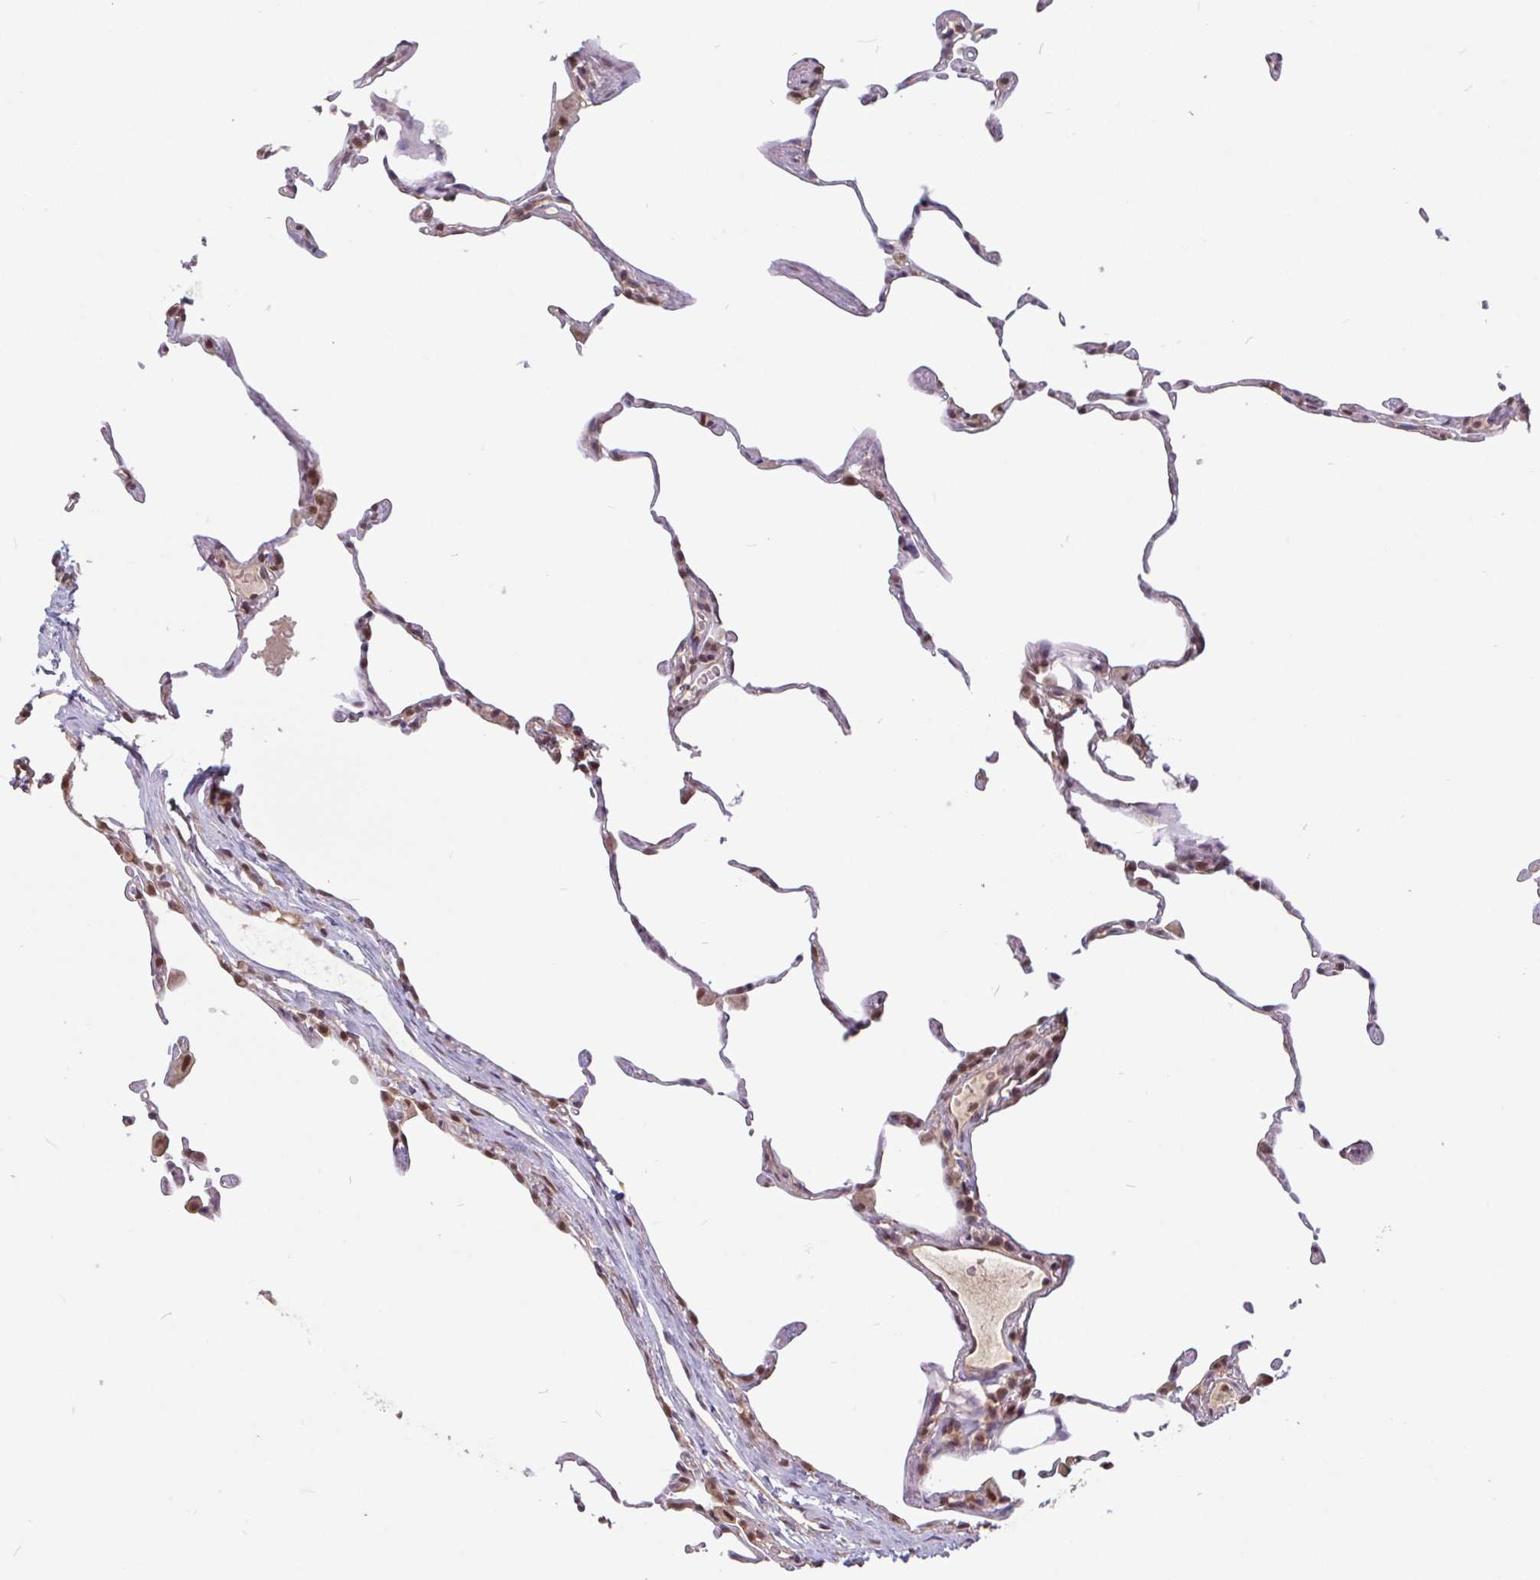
{"staining": {"intensity": "moderate", "quantity": "25%-75%", "location": "nuclear"}, "tissue": "lung", "cell_type": "Alveolar cells", "image_type": "normal", "snomed": [{"axis": "morphology", "description": "Normal tissue, NOS"}, {"axis": "topography", "description": "Lung"}], "caption": "Alveolar cells reveal moderate nuclear expression in about 25%-75% of cells in unremarkable lung.", "gene": "DR1", "patient": {"sex": "female", "age": 57}}